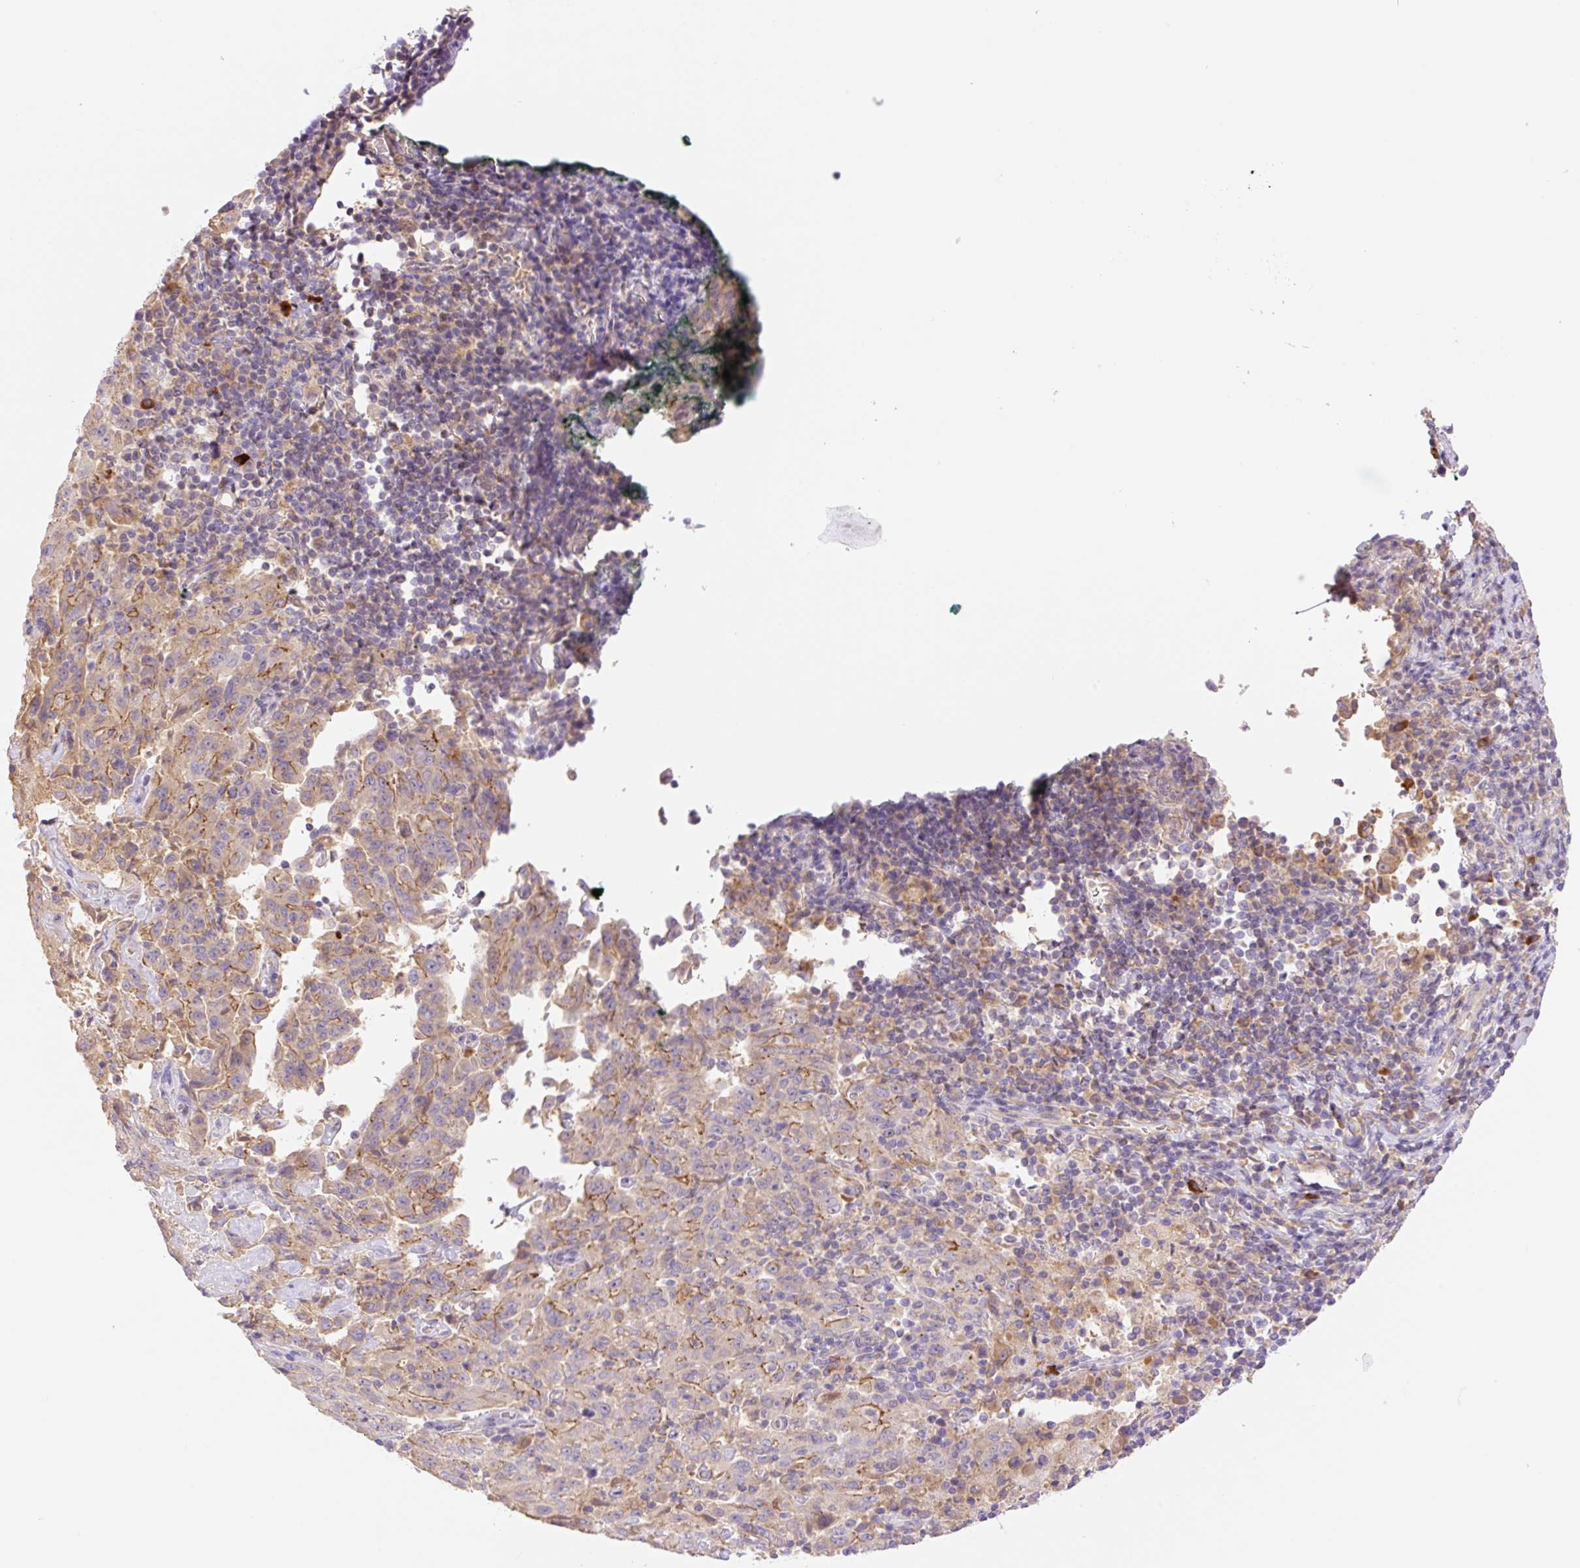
{"staining": {"intensity": "moderate", "quantity": "25%-75%", "location": "cytoplasmic/membranous"}, "tissue": "pancreatic cancer", "cell_type": "Tumor cells", "image_type": "cancer", "snomed": [{"axis": "morphology", "description": "Adenocarcinoma, NOS"}, {"axis": "topography", "description": "Pancreas"}], "caption": "Immunohistochemistry (IHC) micrograph of neoplastic tissue: pancreatic cancer stained using IHC displays medium levels of moderate protein expression localized specifically in the cytoplasmic/membranous of tumor cells, appearing as a cytoplasmic/membranous brown color.", "gene": "DENND5A", "patient": {"sex": "male", "age": 63}}